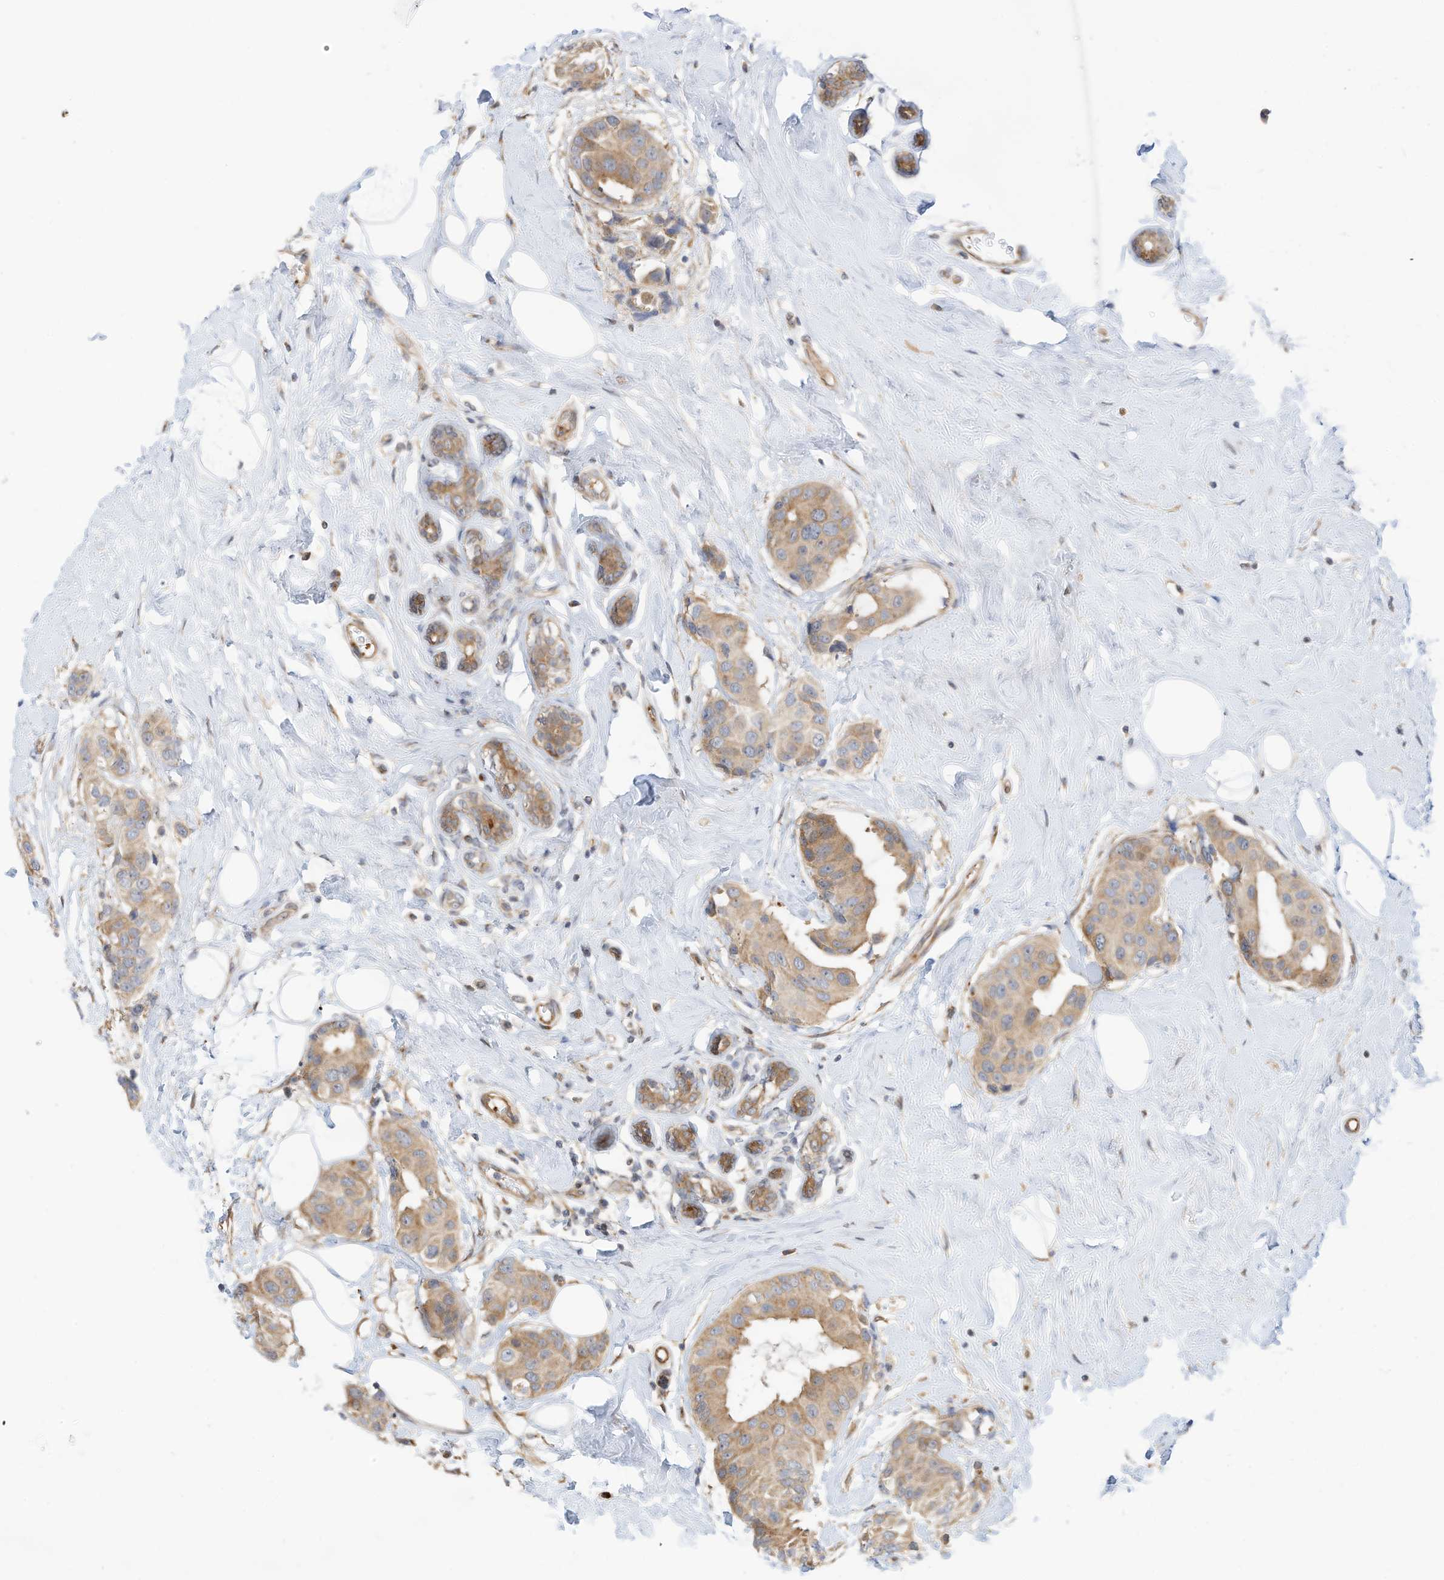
{"staining": {"intensity": "weak", "quantity": ">75%", "location": "cytoplasmic/membranous"}, "tissue": "breast cancer", "cell_type": "Tumor cells", "image_type": "cancer", "snomed": [{"axis": "morphology", "description": "Normal tissue, NOS"}, {"axis": "morphology", "description": "Duct carcinoma"}, {"axis": "topography", "description": "Breast"}], "caption": "Immunohistochemical staining of breast infiltrating ductal carcinoma displays low levels of weak cytoplasmic/membranous positivity in about >75% of tumor cells.", "gene": "OFD1", "patient": {"sex": "female", "age": 39}}